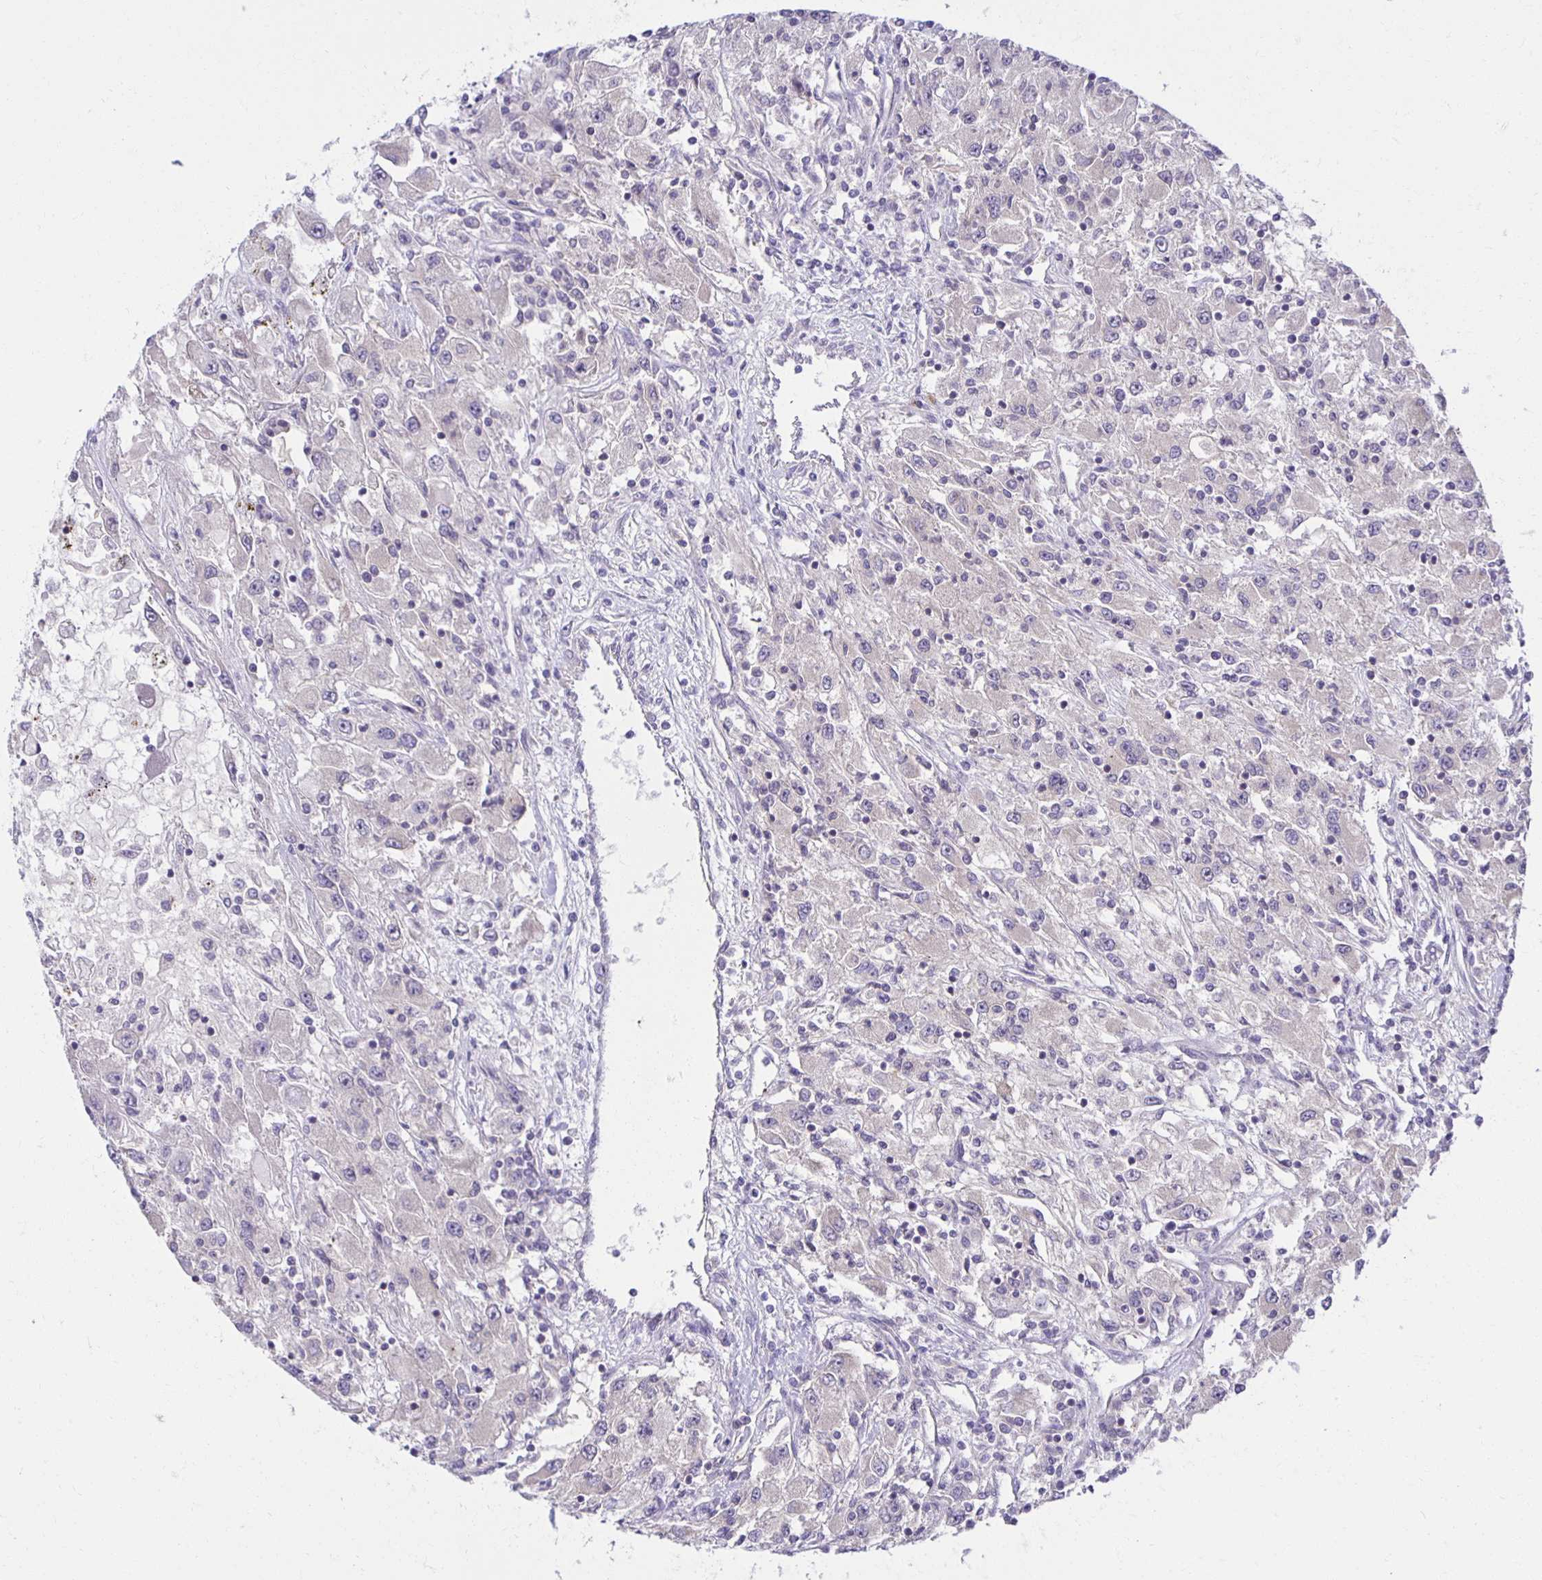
{"staining": {"intensity": "negative", "quantity": "none", "location": "none"}, "tissue": "renal cancer", "cell_type": "Tumor cells", "image_type": "cancer", "snomed": [{"axis": "morphology", "description": "Adenocarcinoma, NOS"}, {"axis": "topography", "description": "Kidney"}], "caption": "This is a micrograph of IHC staining of renal cancer, which shows no staining in tumor cells. (DAB (3,3'-diaminobenzidine) immunohistochemistry with hematoxylin counter stain).", "gene": "MIEN1", "patient": {"sex": "female", "age": 67}}